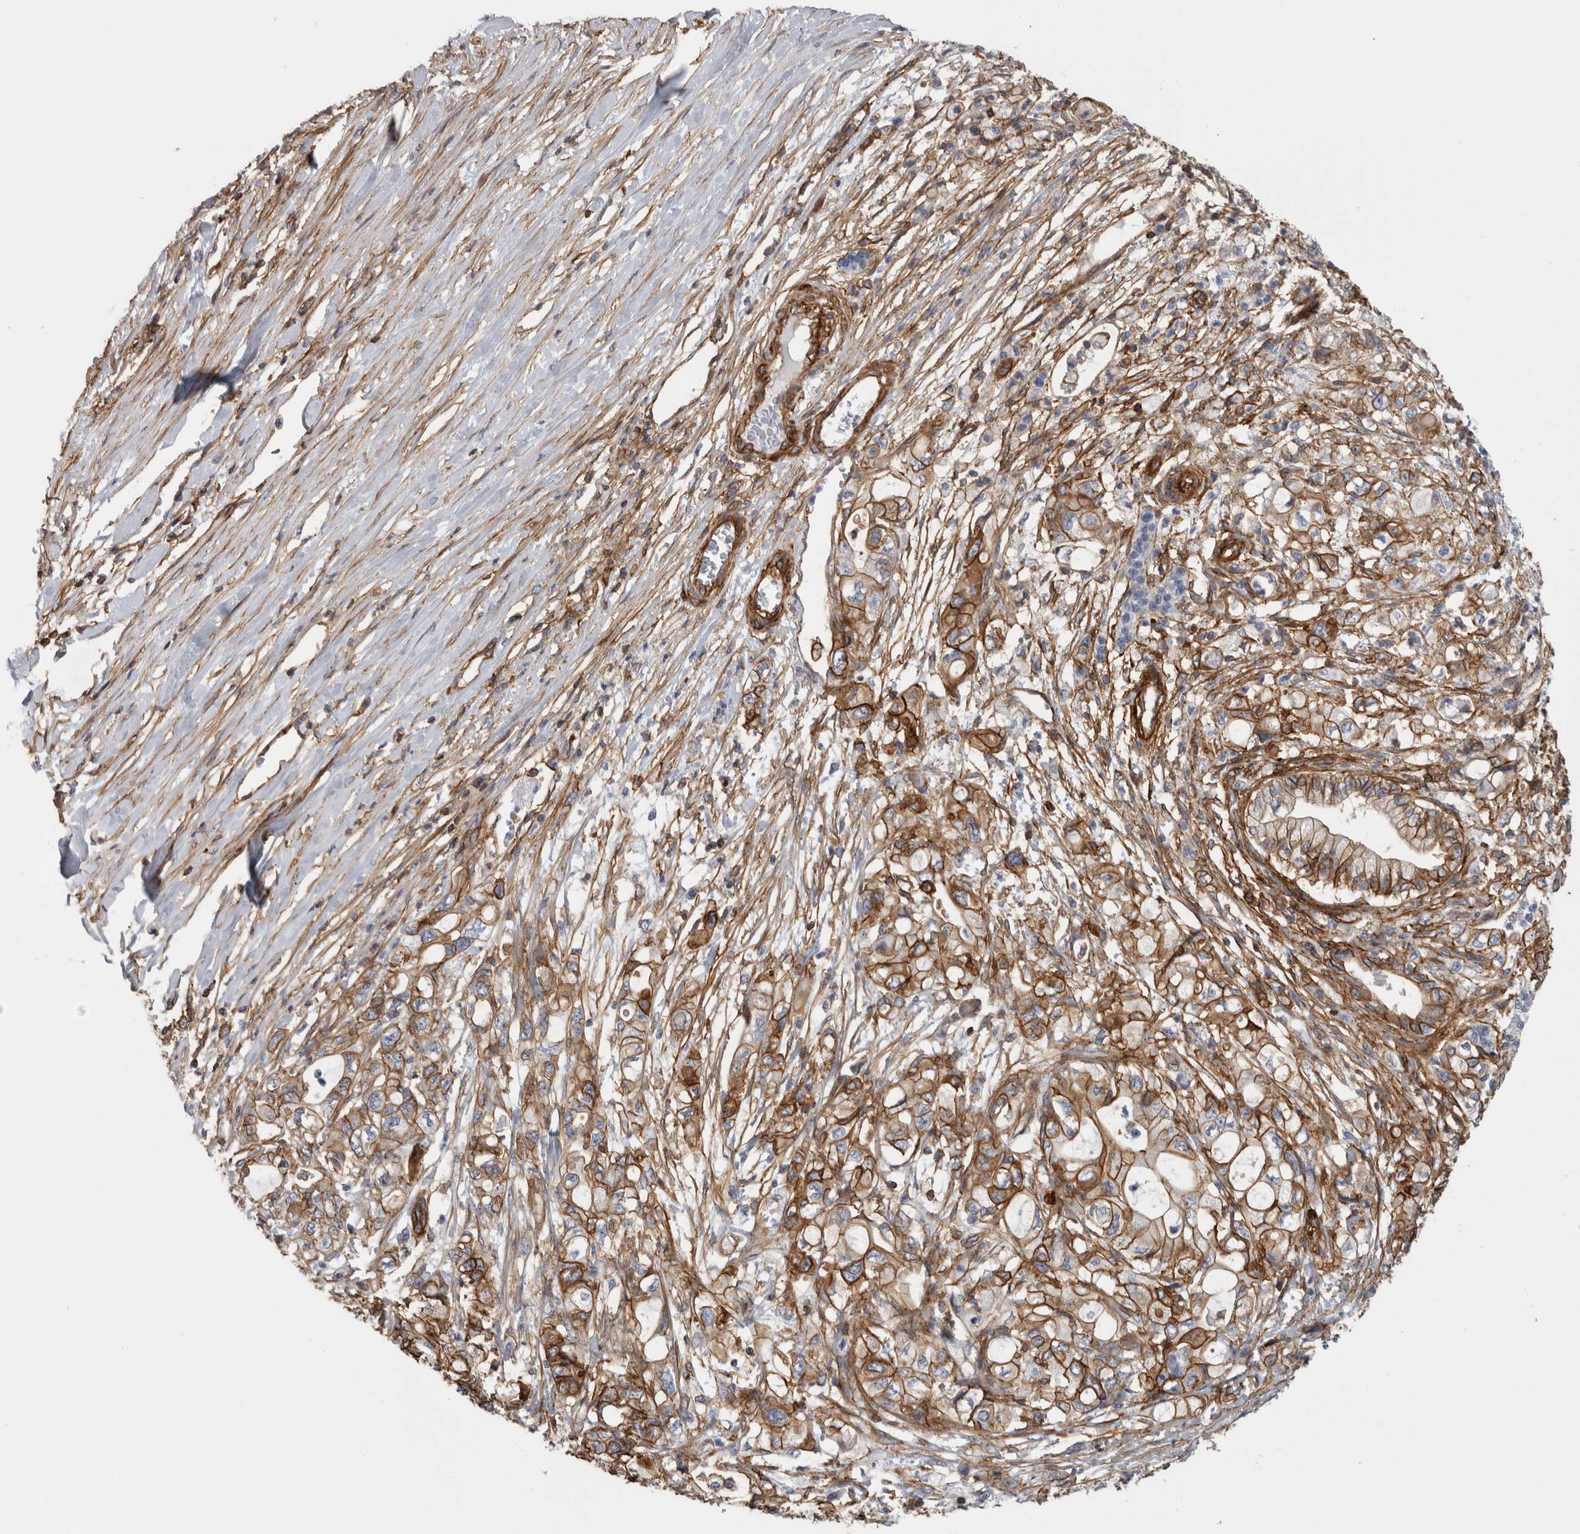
{"staining": {"intensity": "moderate", "quantity": ">75%", "location": "cytoplasmic/membranous"}, "tissue": "pancreatic cancer", "cell_type": "Tumor cells", "image_type": "cancer", "snomed": [{"axis": "morphology", "description": "Adenocarcinoma, NOS"}, {"axis": "topography", "description": "Pancreas"}], "caption": "Immunohistochemical staining of human pancreatic cancer exhibits medium levels of moderate cytoplasmic/membranous protein positivity in about >75% of tumor cells.", "gene": "AHNAK", "patient": {"sex": "male", "age": 79}}